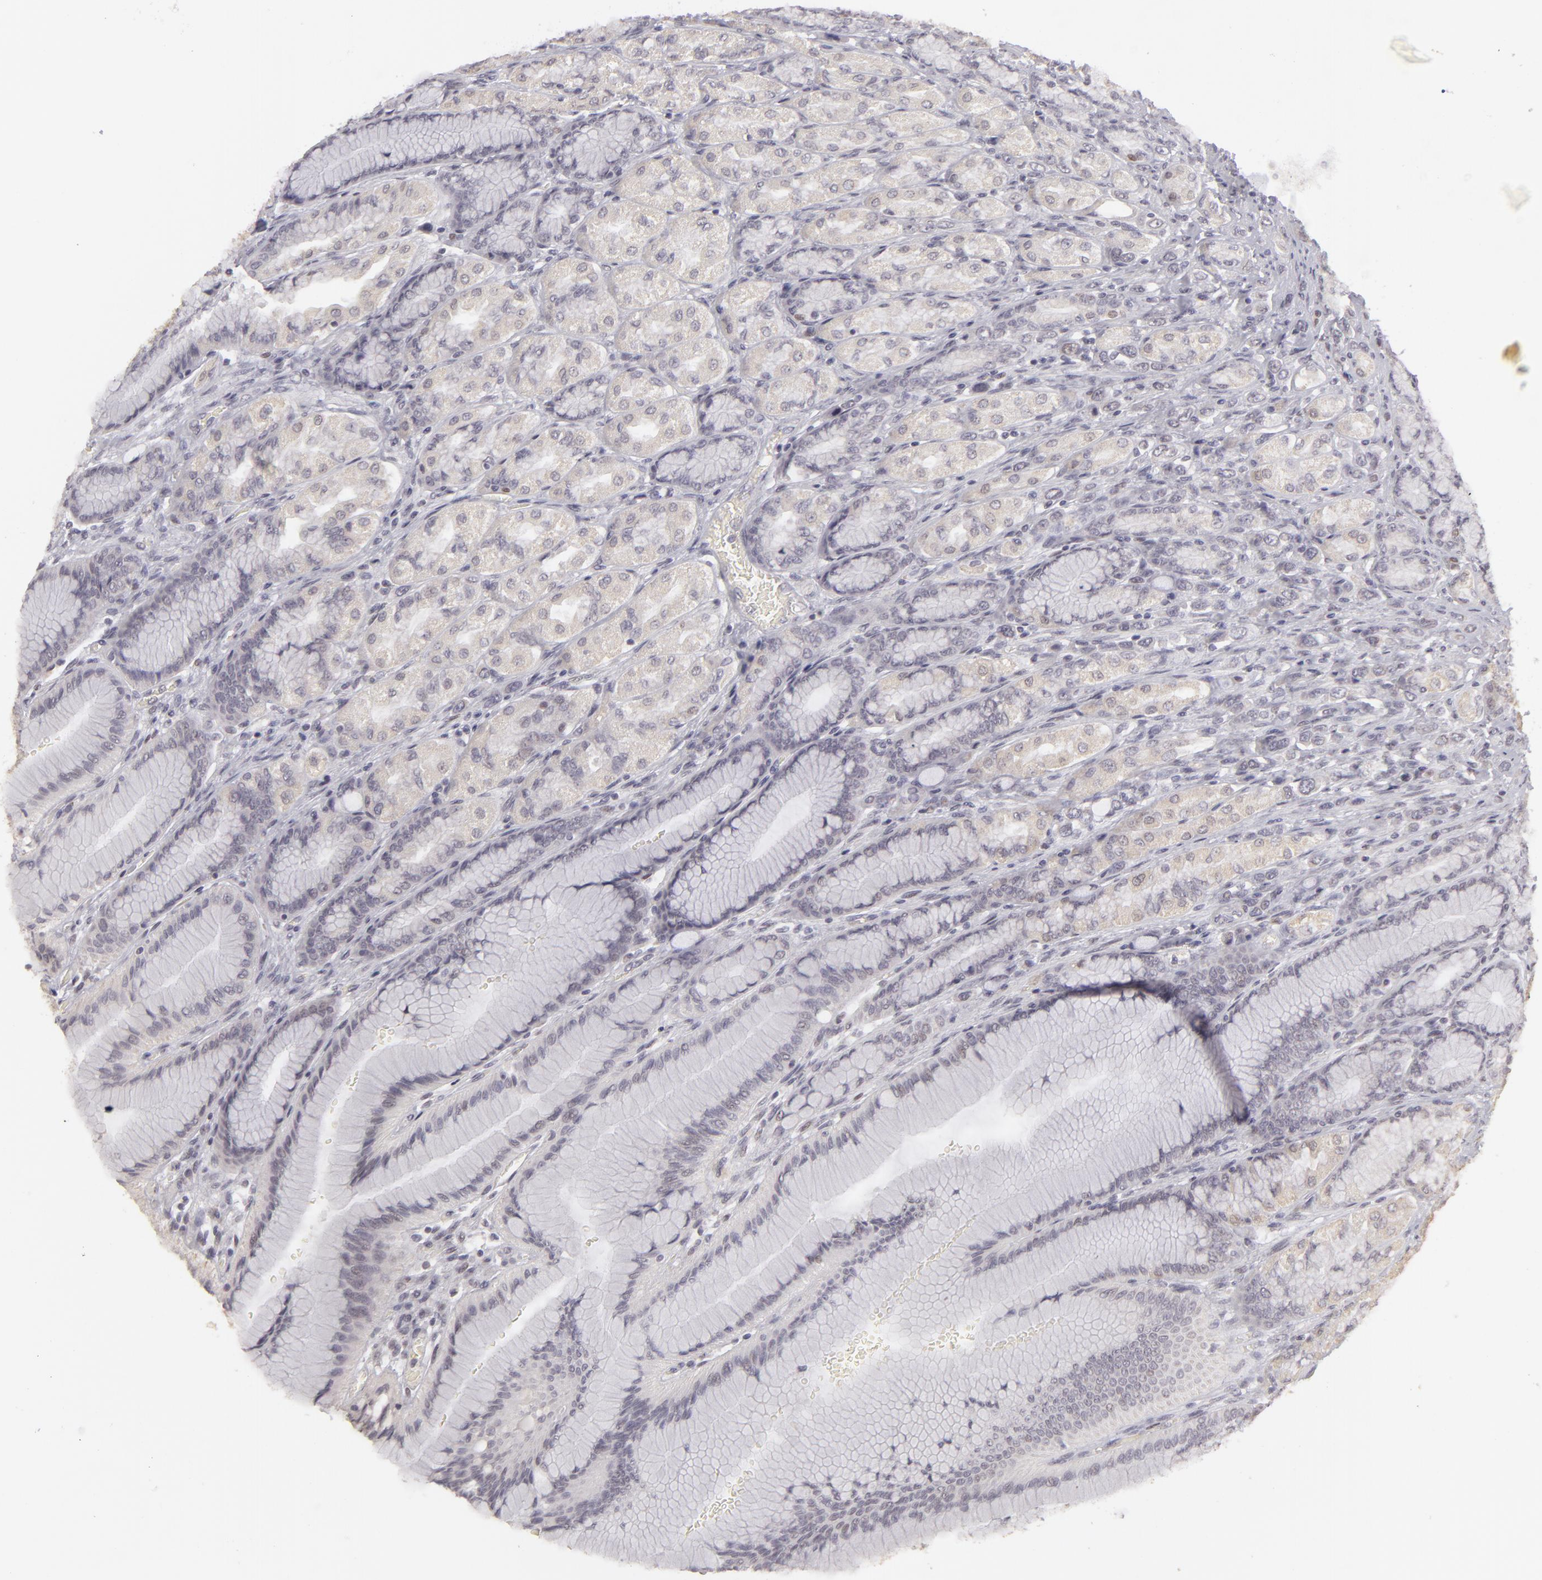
{"staining": {"intensity": "weak", "quantity": "<25%", "location": "nuclear"}, "tissue": "stomach", "cell_type": "Glandular cells", "image_type": "normal", "snomed": [{"axis": "morphology", "description": "Normal tissue, NOS"}, {"axis": "morphology", "description": "Adenocarcinoma, NOS"}, {"axis": "topography", "description": "Stomach"}, {"axis": "topography", "description": "Stomach, lower"}], "caption": "The photomicrograph shows no staining of glandular cells in normal stomach. (Brightfield microscopy of DAB (3,3'-diaminobenzidine) IHC at high magnification).", "gene": "SIX1", "patient": {"sex": "female", "age": 65}}